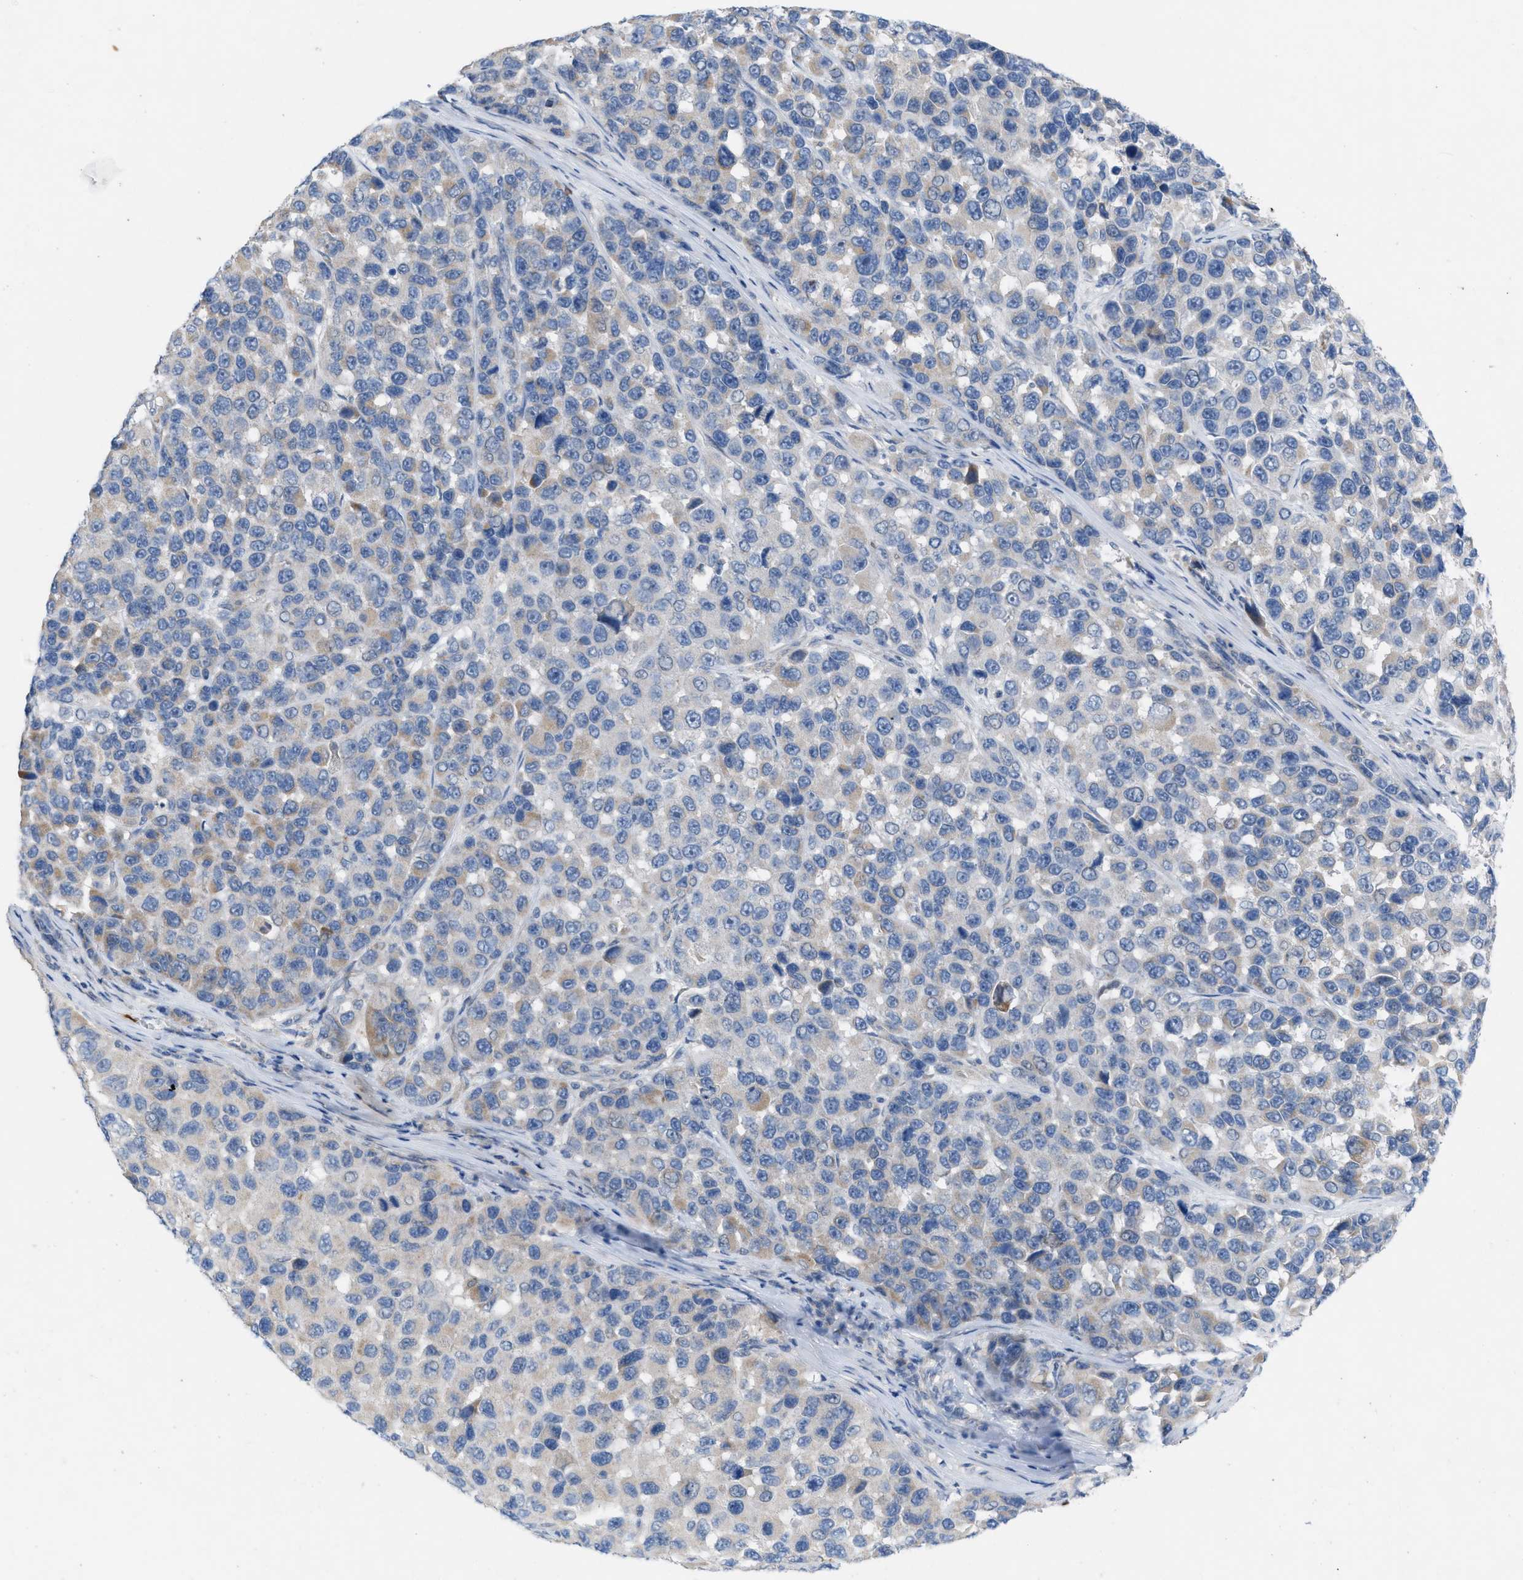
{"staining": {"intensity": "negative", "quantity": "none", "location": "none"}, "tissue": "melanoma", "cell_type": "Tumor cells", "image_type": "cancer", "snomed": [{"axis": "morphology", "description": "Malignant melanoma, NOS"}, {"axis": "topography", "description": "Skin"}], "caption": "Tumor cells show no significant protein staining in malignant melanoma. (DAB (3,3'-diaminobenzidine) IHC with hematoxylin counter stain).", "gene": "PLPPR5", "patient": {"sex": "male", "age": 53}}